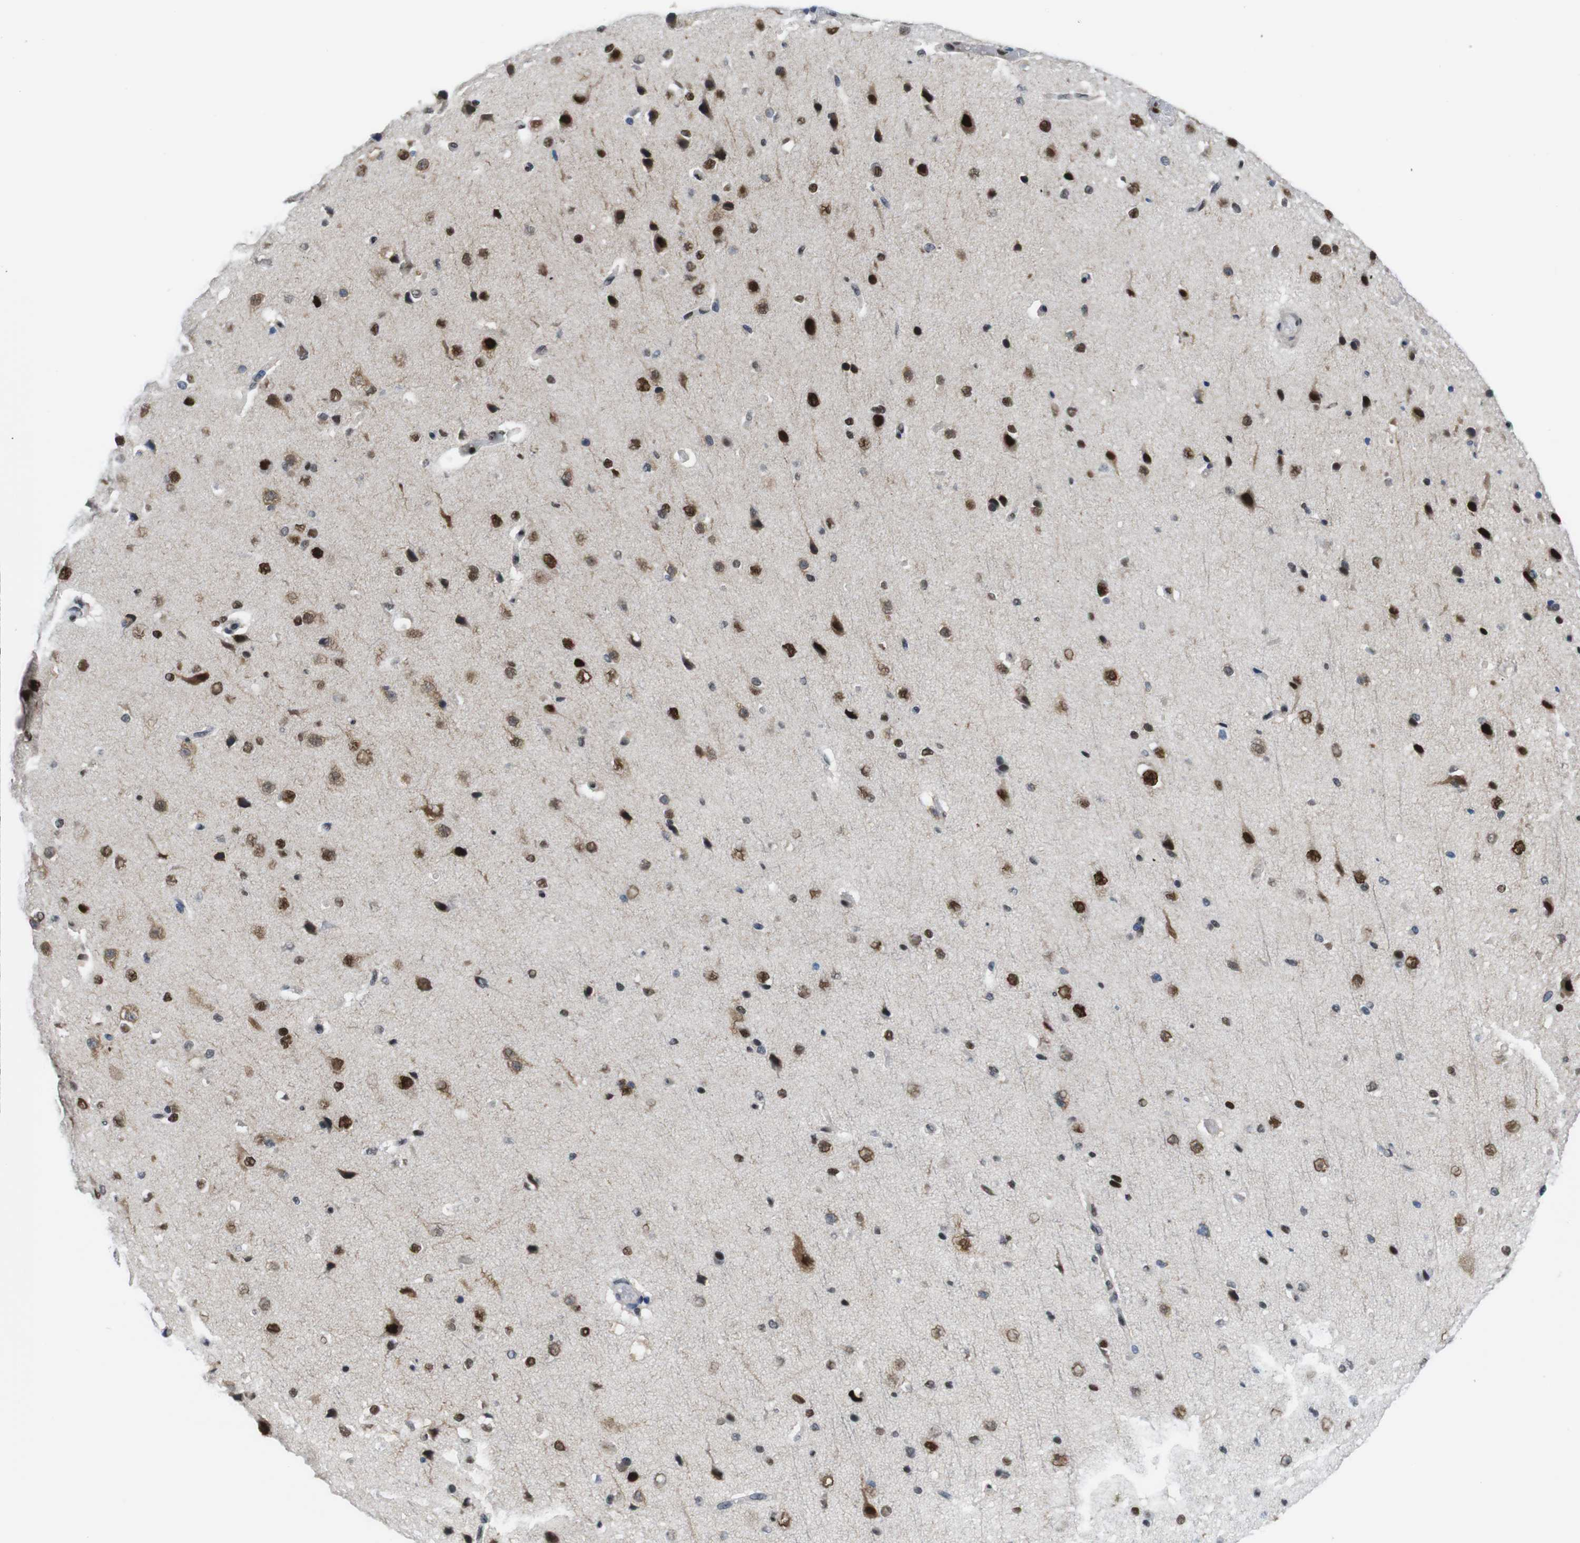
{"staining": {"intensity": "negative", "quantity": "none", "location": "none"}, "tissue": "cerebral cortex", "cell_type": "Endothelial cells", "image_type": "normal", "snomed": [{"axis": "morphology", "description": "Normal tissue, NOS"}, {"axis": "morphology", "description": "Developmental malformation"}, {"axis": "topography", "description": "Cerebral cortex"}], "caption": "The micrograph reveals no significant positivity in endothelial cells of cerebral cortex.", "gene": "PSME3", "patient": {"sex": "female", "age": 30}}